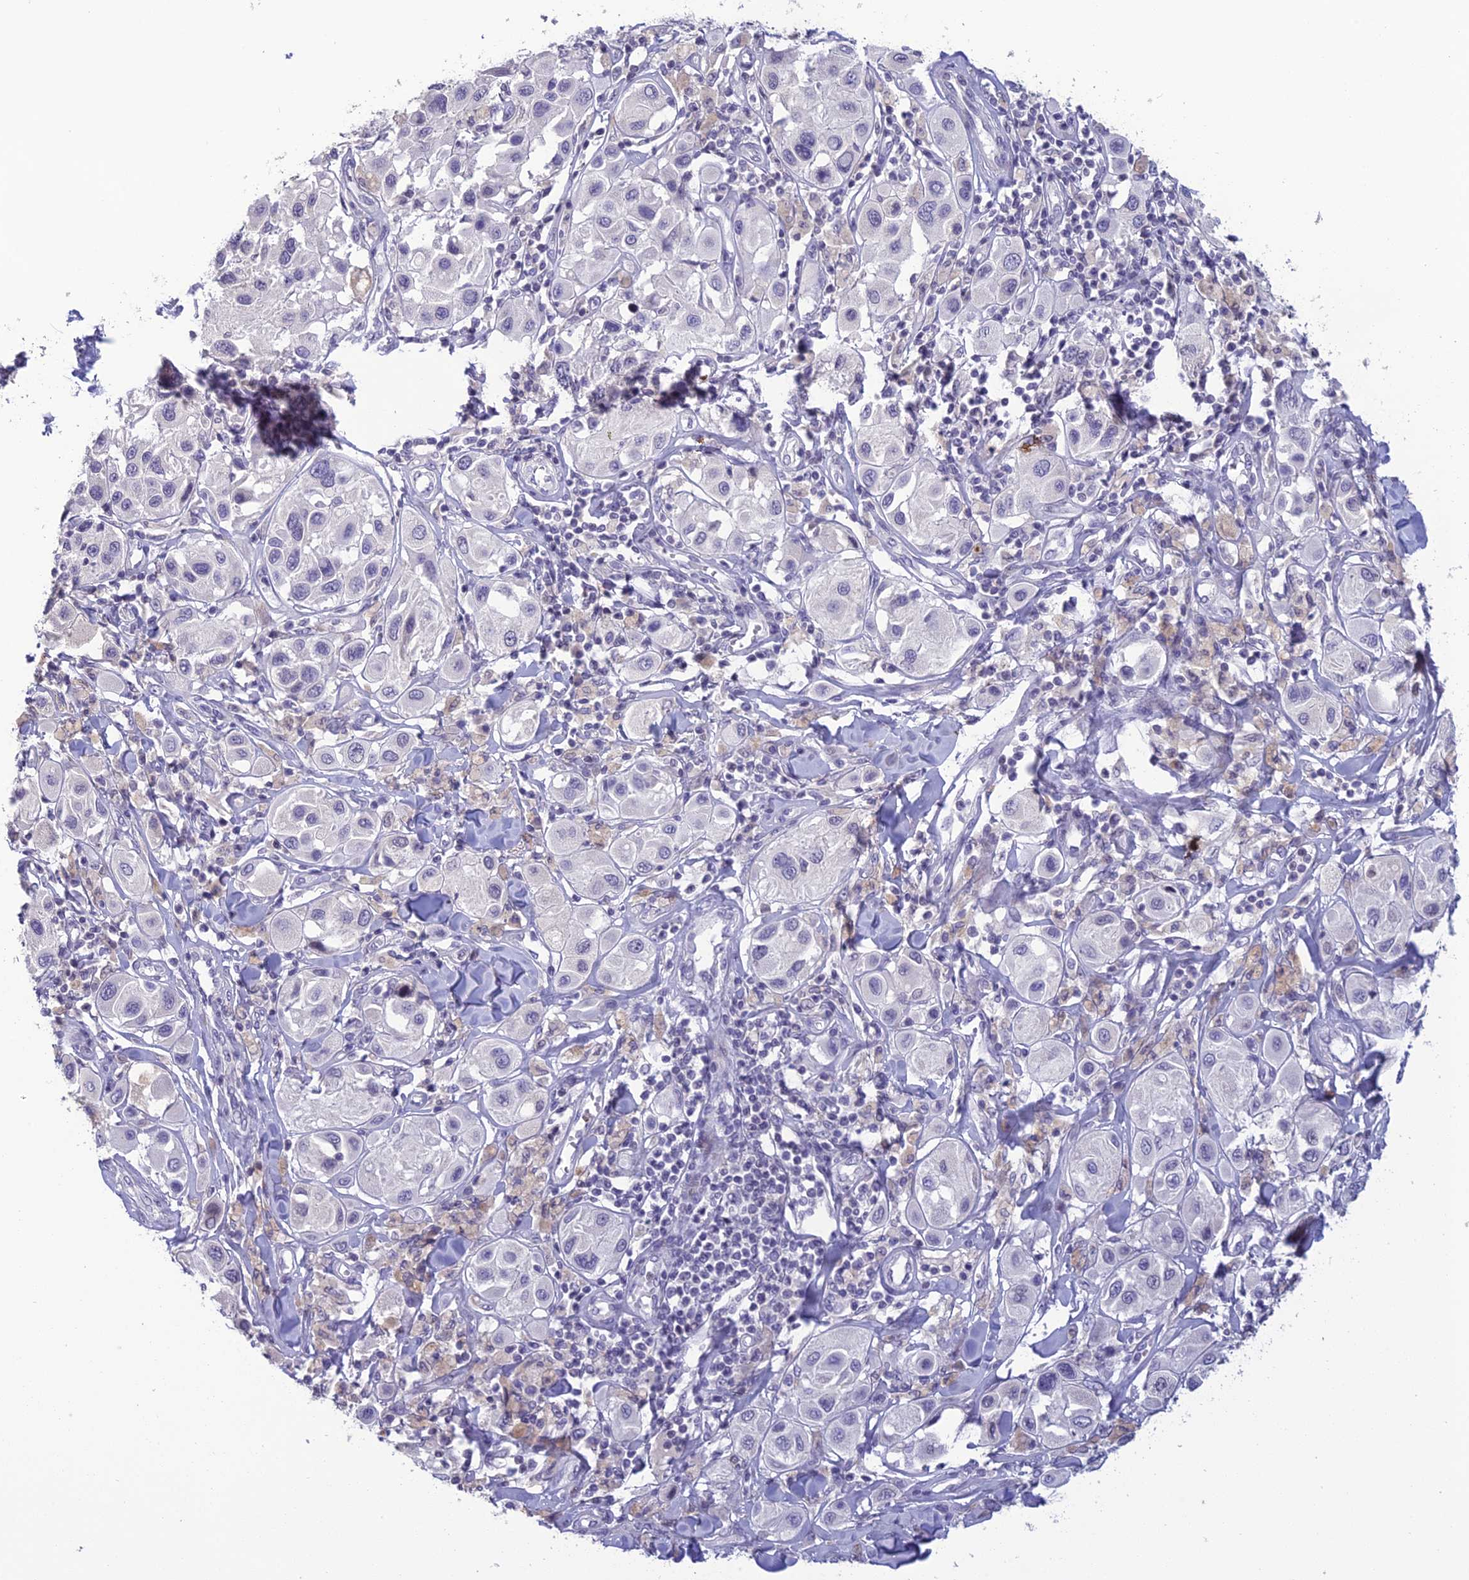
{"staining": {"intensity": "negative", "quantity": "none", "location": "none"}, "tissue": "melanoma", "cell_type": "Tumor cells", "image_type": "cancer", "snomed": [{"axis": "morphology", "description": "Malignant melanoma, Metastatic site"}, {"axis": "topography", "description": "Skin"}], "caption": "Tumor cells show no significant staining in malignant melanoma (metastatic site).", "gene": "TMEM134", "patient": {"sex": "male", "age": 41}}